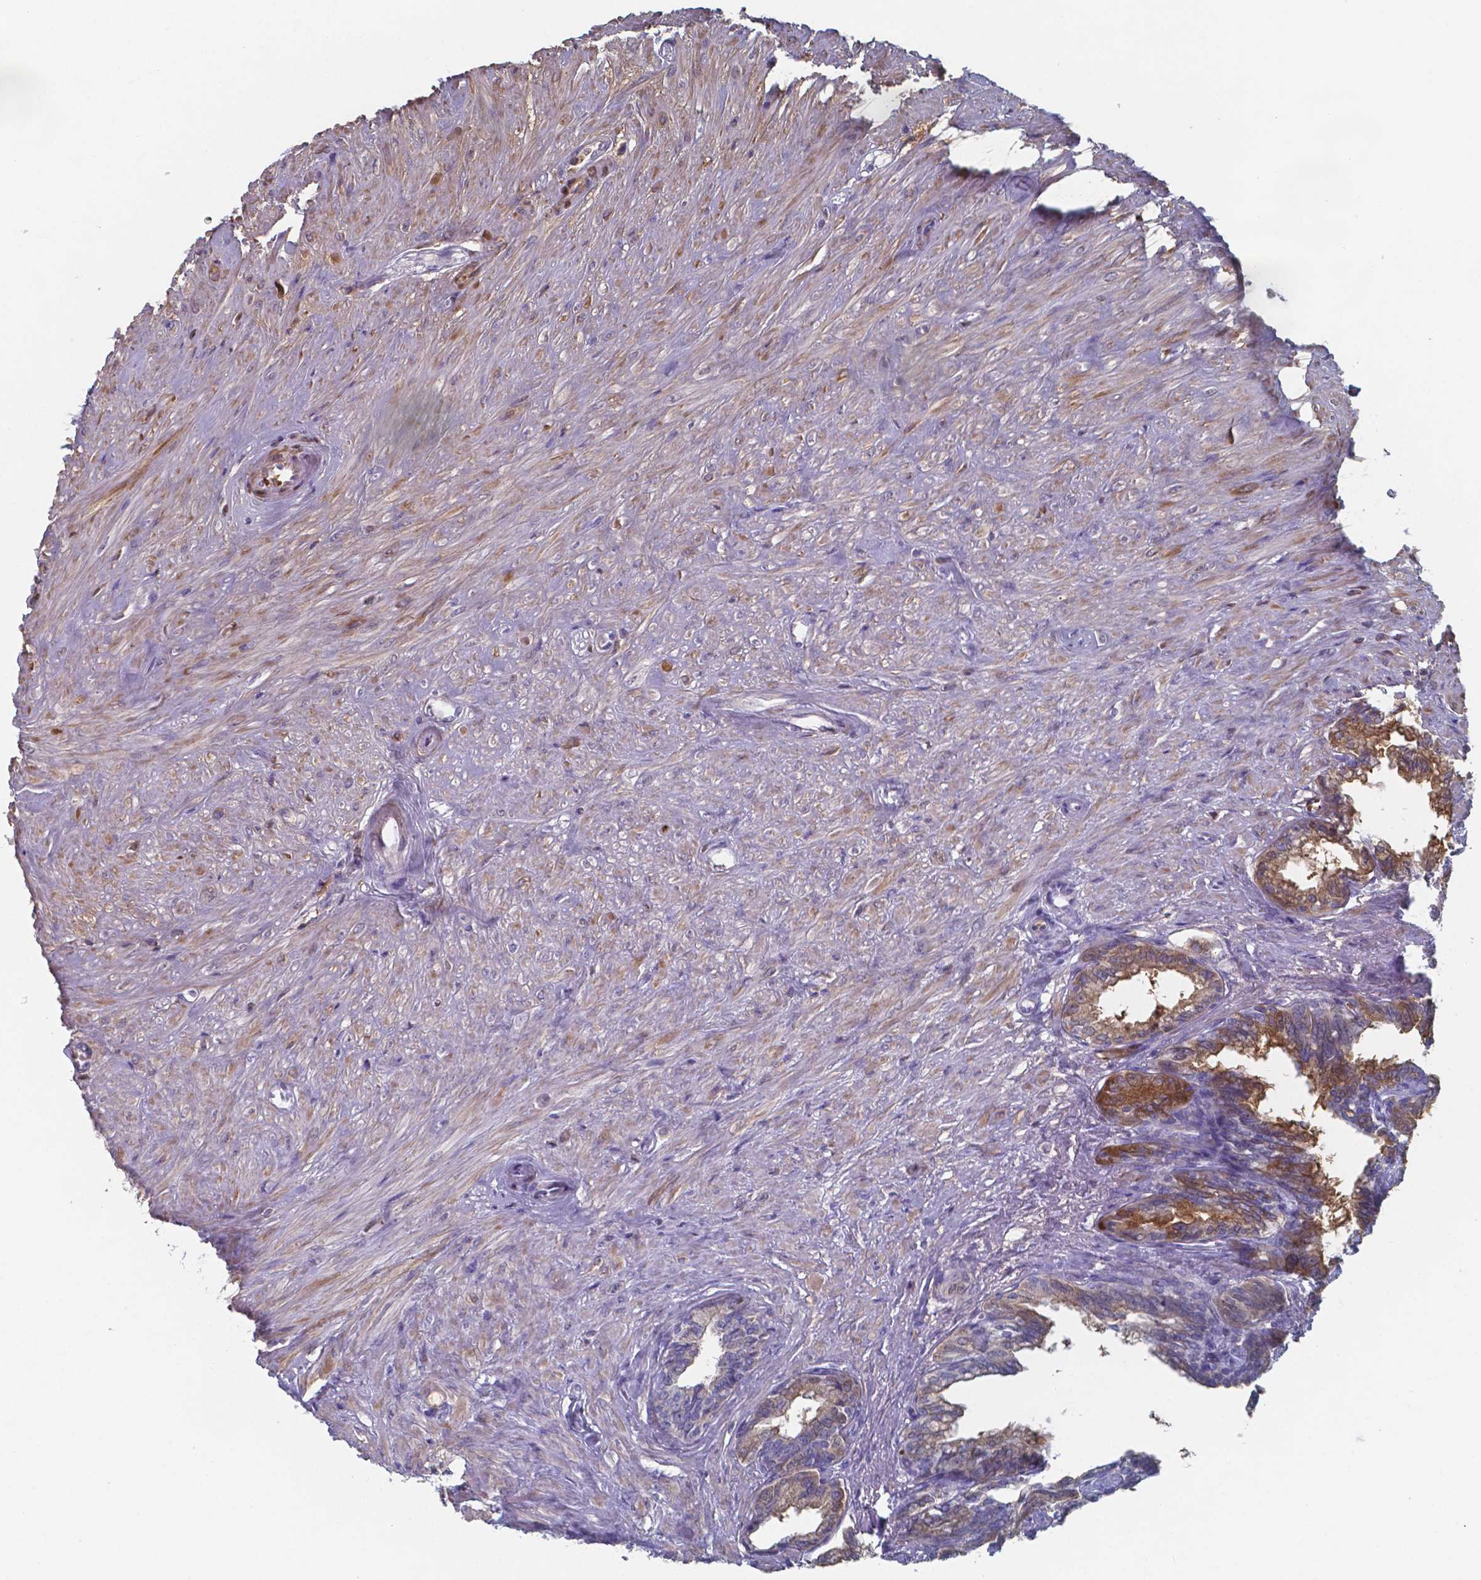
{"staining": {"intensity": "moderate", "quantity": "<25%", "location": "cytoplasmic/membranous"}, "tissue": "seminal vesicle", "cell_type": "Glandular cells", "image_type": "normal", "snomed": [{"axis": "morphology", "description": "Normal tissue, NOS"}, {"axis": "morphology", "description": "Urothelial carcinoma, NOS"}, {"axis": "topography", "description": "Urinary bladder"}, {"axis": "topography", "description": "Seminal veicle"}], "caption": "Immunohistochemistry of benign seminal vesicle reveals low levels of moderate cytoplasmic/membranous expression in approximately <25% of glandular cells. (brown staining indicates protein expression, while blue staining denotes nuclei).", "gene": "BTBD17", "patient": {"sex": "male", "age": 76}}